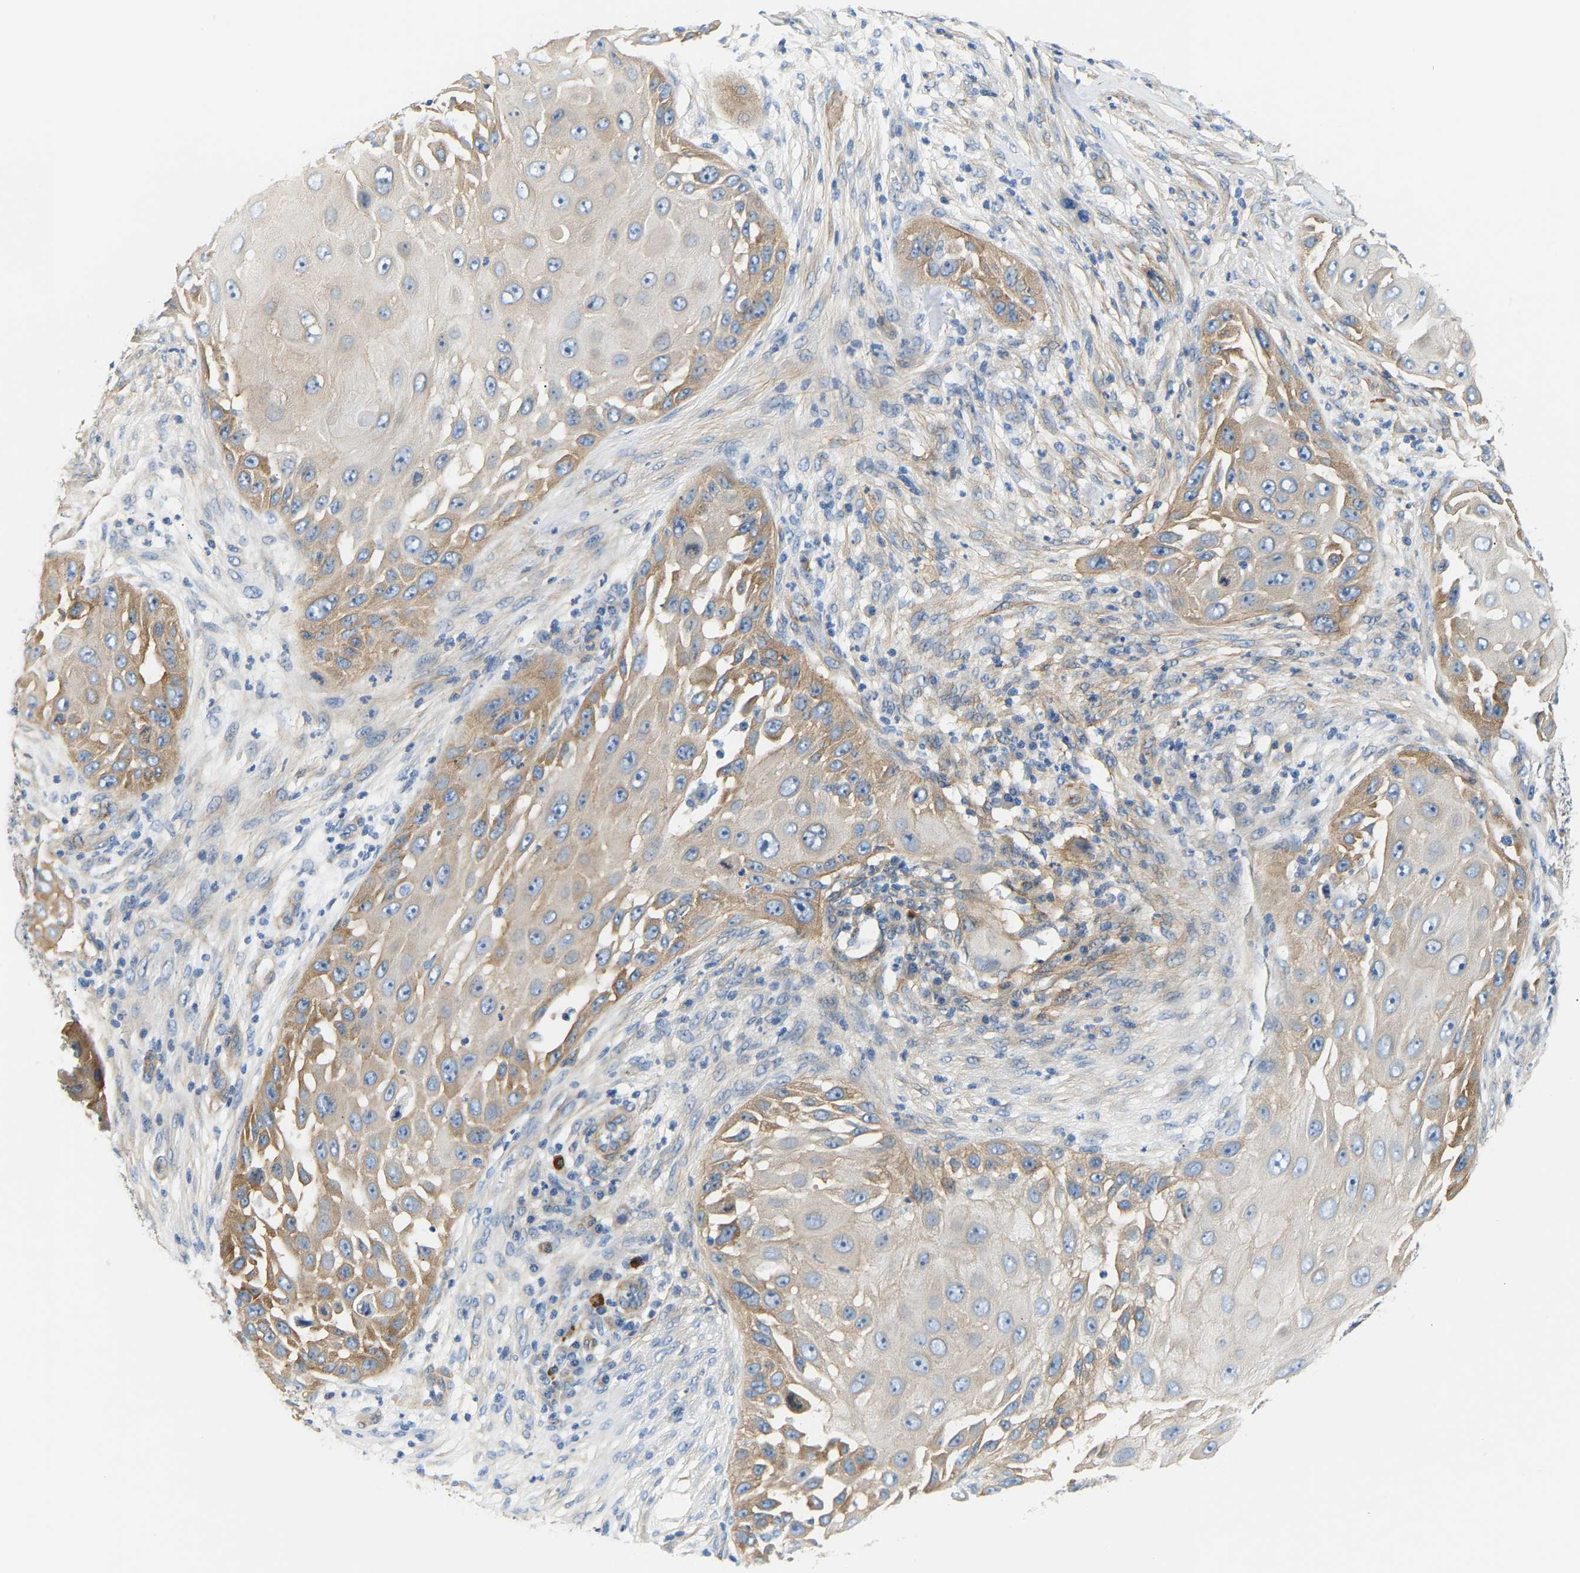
{"staining": {"intensity": "moderate", "quantity": "<25%", "location": "cytoplasmic/membranous"}, "tissue": "skin cancer", "cell_type": "Tumor cells", "image_type": "cancer", "snomed": [{"axis": "morphology", "description": "Squamous cell carcinoma, NOS"}, {"axis": "topography", "description": "Skin"}], "caption": "DAB immunohistochemical staining of skin cancer (squamous cell carcinoma) reveals moderate cytoplasmic/membranous protein positivity in approximately <25% of tumor cells. Nuclei are stained in blue.", "gene": "PAWR", "patient": {"sex": "female", "age": 44}}